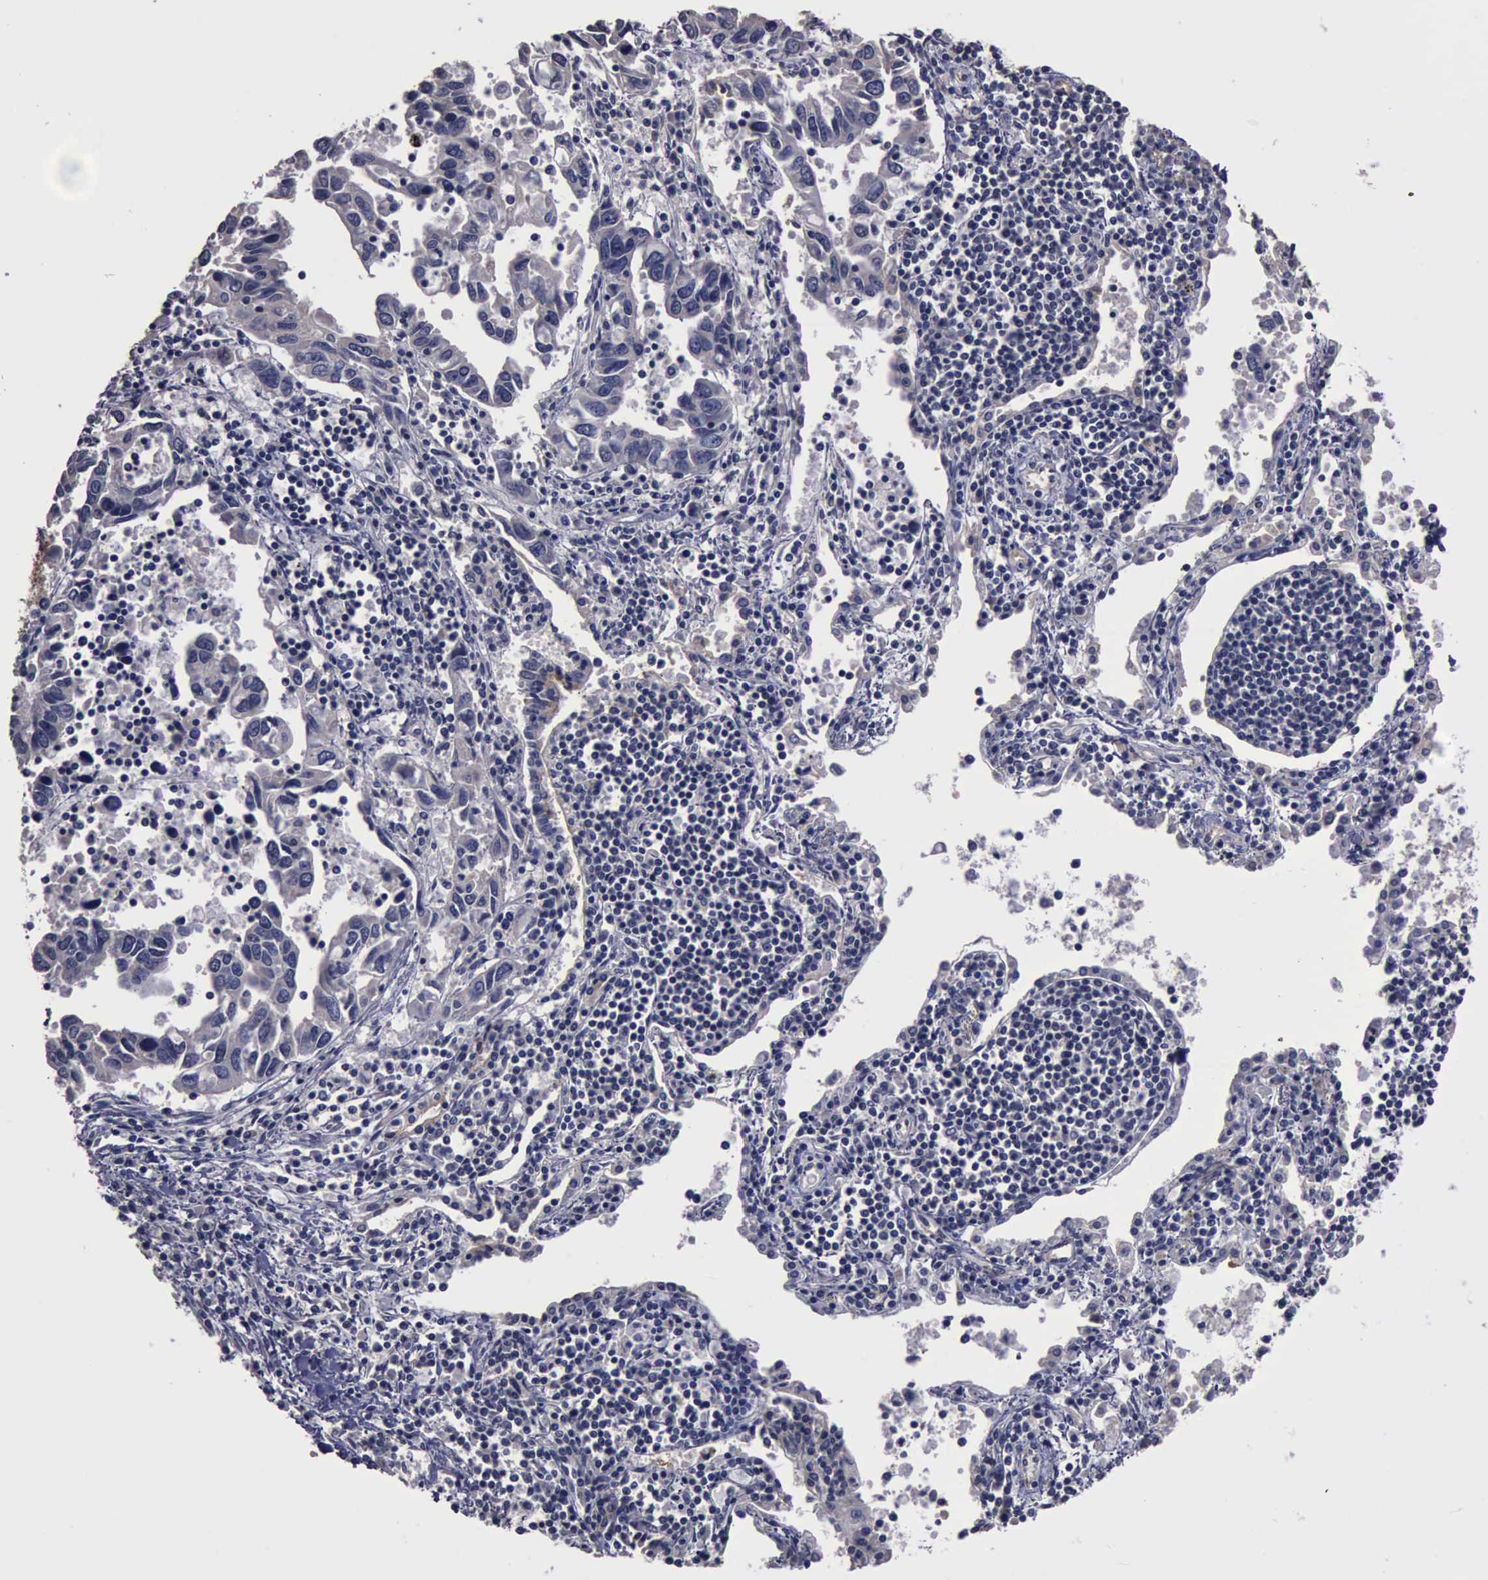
{"staining": {"intensity": "negative", "quantity": "none", "location": "none"}, "tissue": "lung cancer", "cell_type": "Tumor cells", "image_type": "cancer", "snomed": [{"axis": "morphology", "description": "Adenocarcinoma, NOS"}, {"axis": "topography", "description": "Lung"}], "caption": "Lung adenocarcinoma stained for a protein using immunohistochemistry reveals no expression tumor cells.", "gene": "CRKL", "patient": {"sex": "male", "age": 48}}